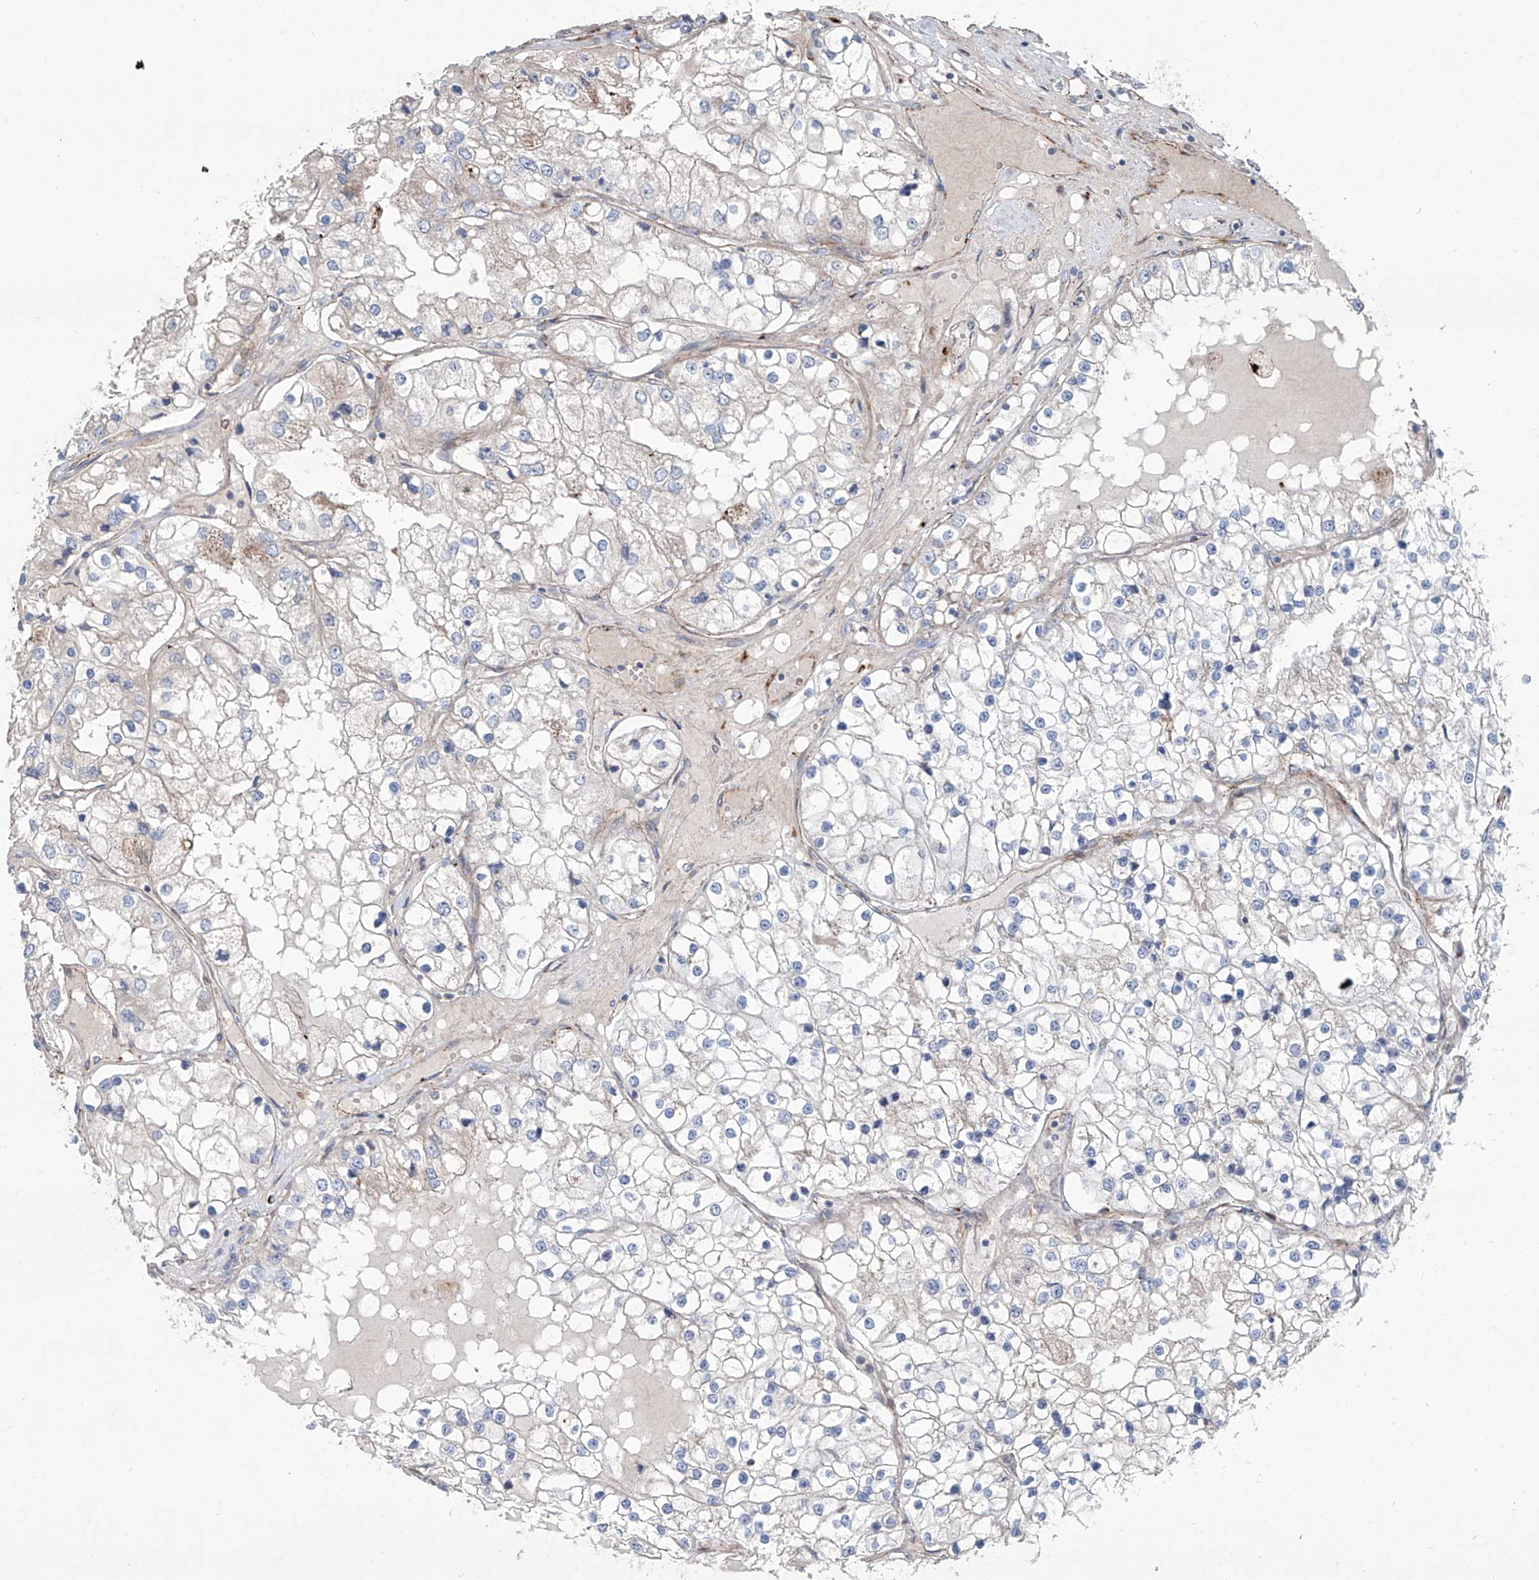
{"staining": {"intensity": "negative", "quantity": "none", "location": "none"}, "tissue": "renal cancer", "cell_type": "Tumor cells", "image_type": "cancer", "snomed": [{"axis": "morphology", "description": "Adenocarcinoma, NOS"}, {"axis": "topography", "description": "Kidney"}], "caption": "Tumor cells show no significant protein expression in renal adenocarcinoma. (Stains: DAB IHC with hematoxylin counter stain, Microscopy: brightfield microscopy at high magnification).", "gene": "CDH5", "patient": {"sex": "male", "age": 68}}